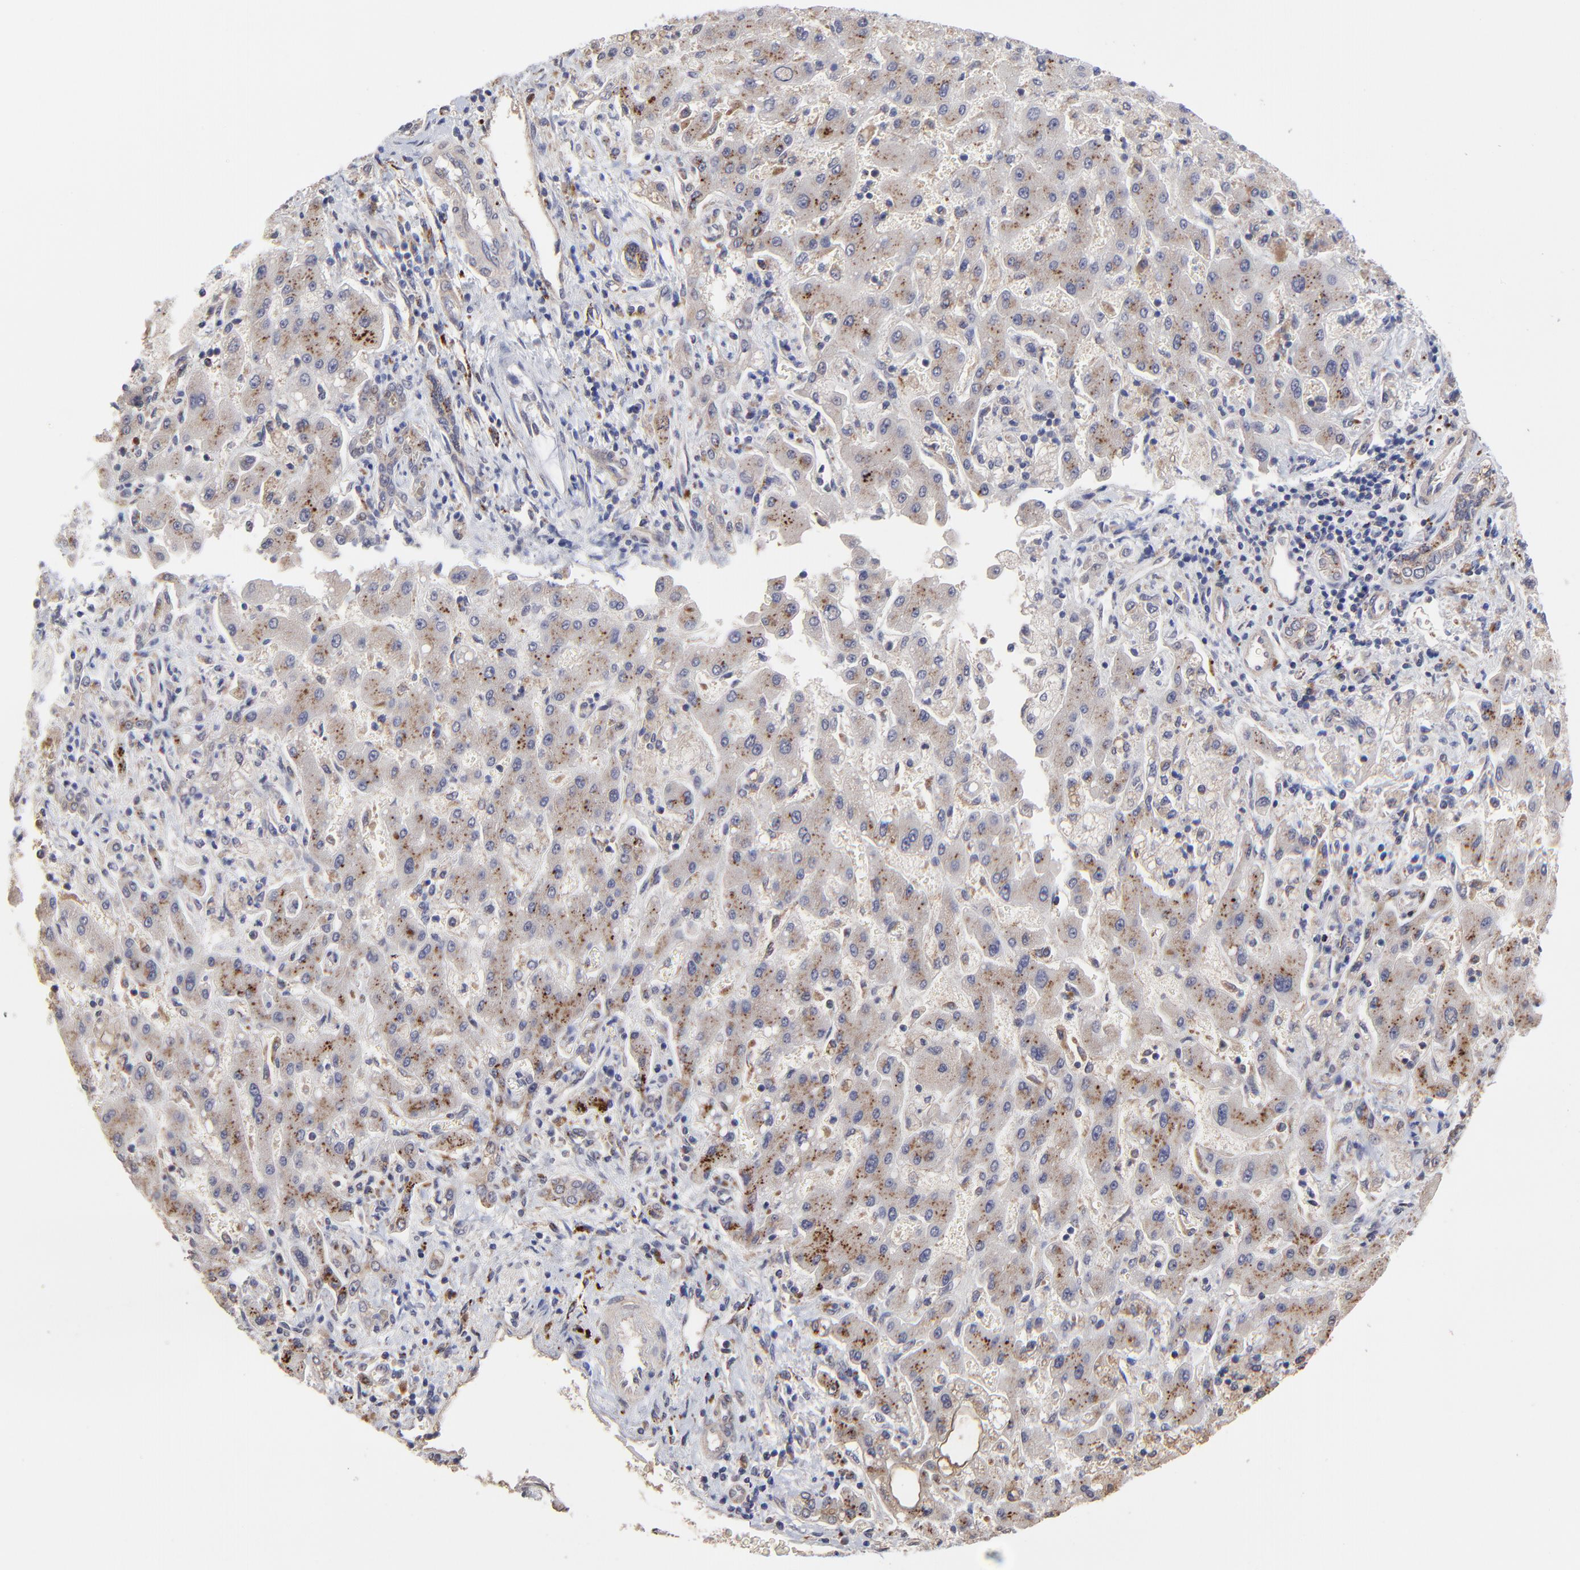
{"staining": {"intensity": "weak", "quantity": "25%-75%", "location": "cytoplasmic/membranous"}, "tissue": "liver cancer", "cell_type": "Tumor cells", "image_type": "cancer", "snomed": [{"axis": "morphology", "description": "Cholangiocarcinoma"}, {"axis": "topography", "description": "Liver"}], "caption": "Tumor cells display low levels of weak cytoplasmic/membranous positivity in approximately 25%-75% of cells in human liver cancer.", "gene": "PDE4B", "patient": {"sex": "male", "age": 50}}